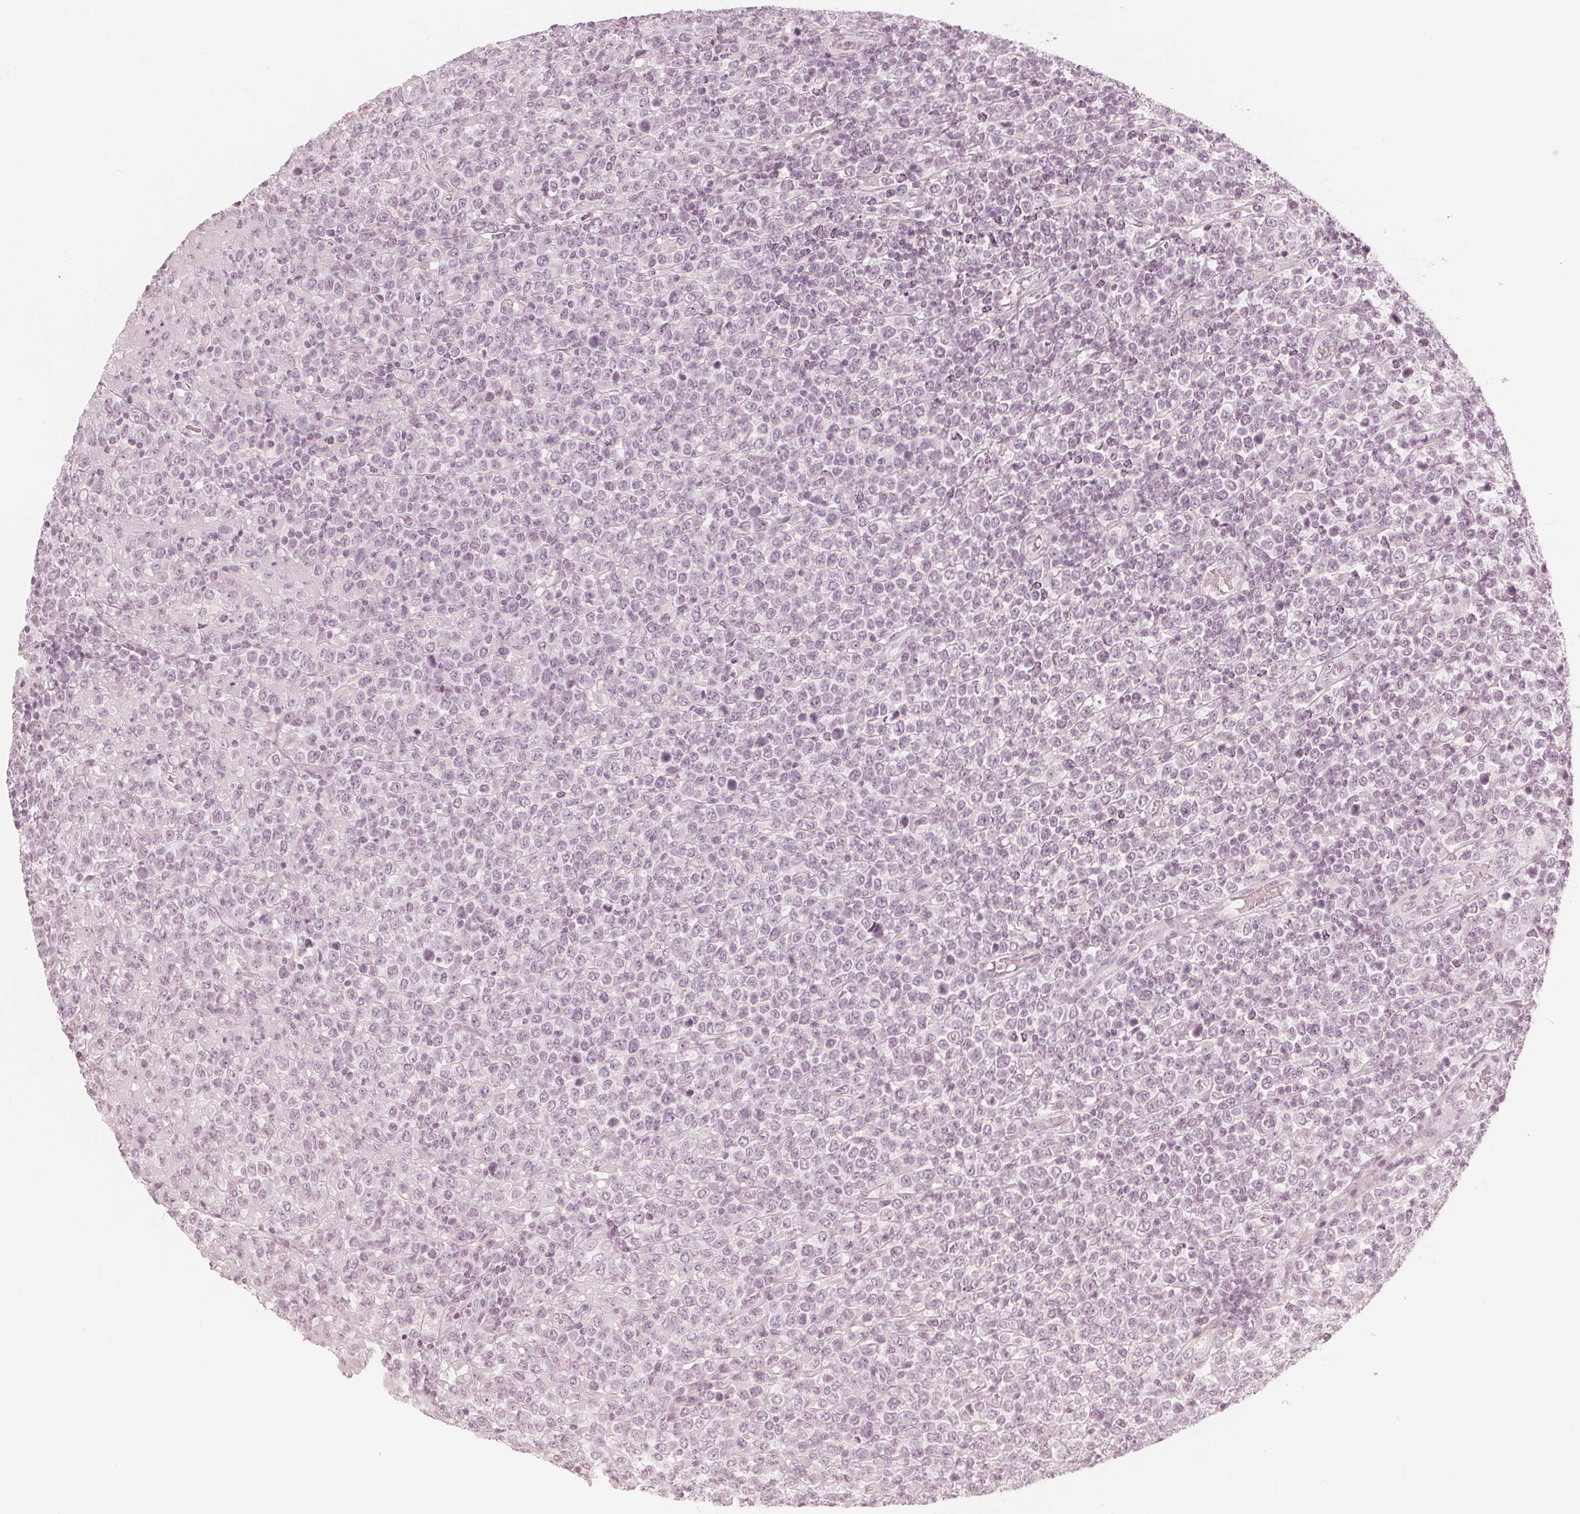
{"staining": {"intensity": "negative", "quantity": "none", "location": "none"}, "tissue": "lymphoma", "cell_type": "Tumor cells", "image_type": "cancer", "snomed": [{"axis": "morphology", "description": "Malignant lymphoma, non-Hodgkin's type, High grade"}, {"axis": "topography", "description": "Soft tissue"}], "caption": "High-grade malignant lymphoma, non-Hodgkin's type stained for a protein using IHC demonstrates no expression tumor cells.", "gene": "PAEP", "patient": {"sex": "female", "age": 56}}